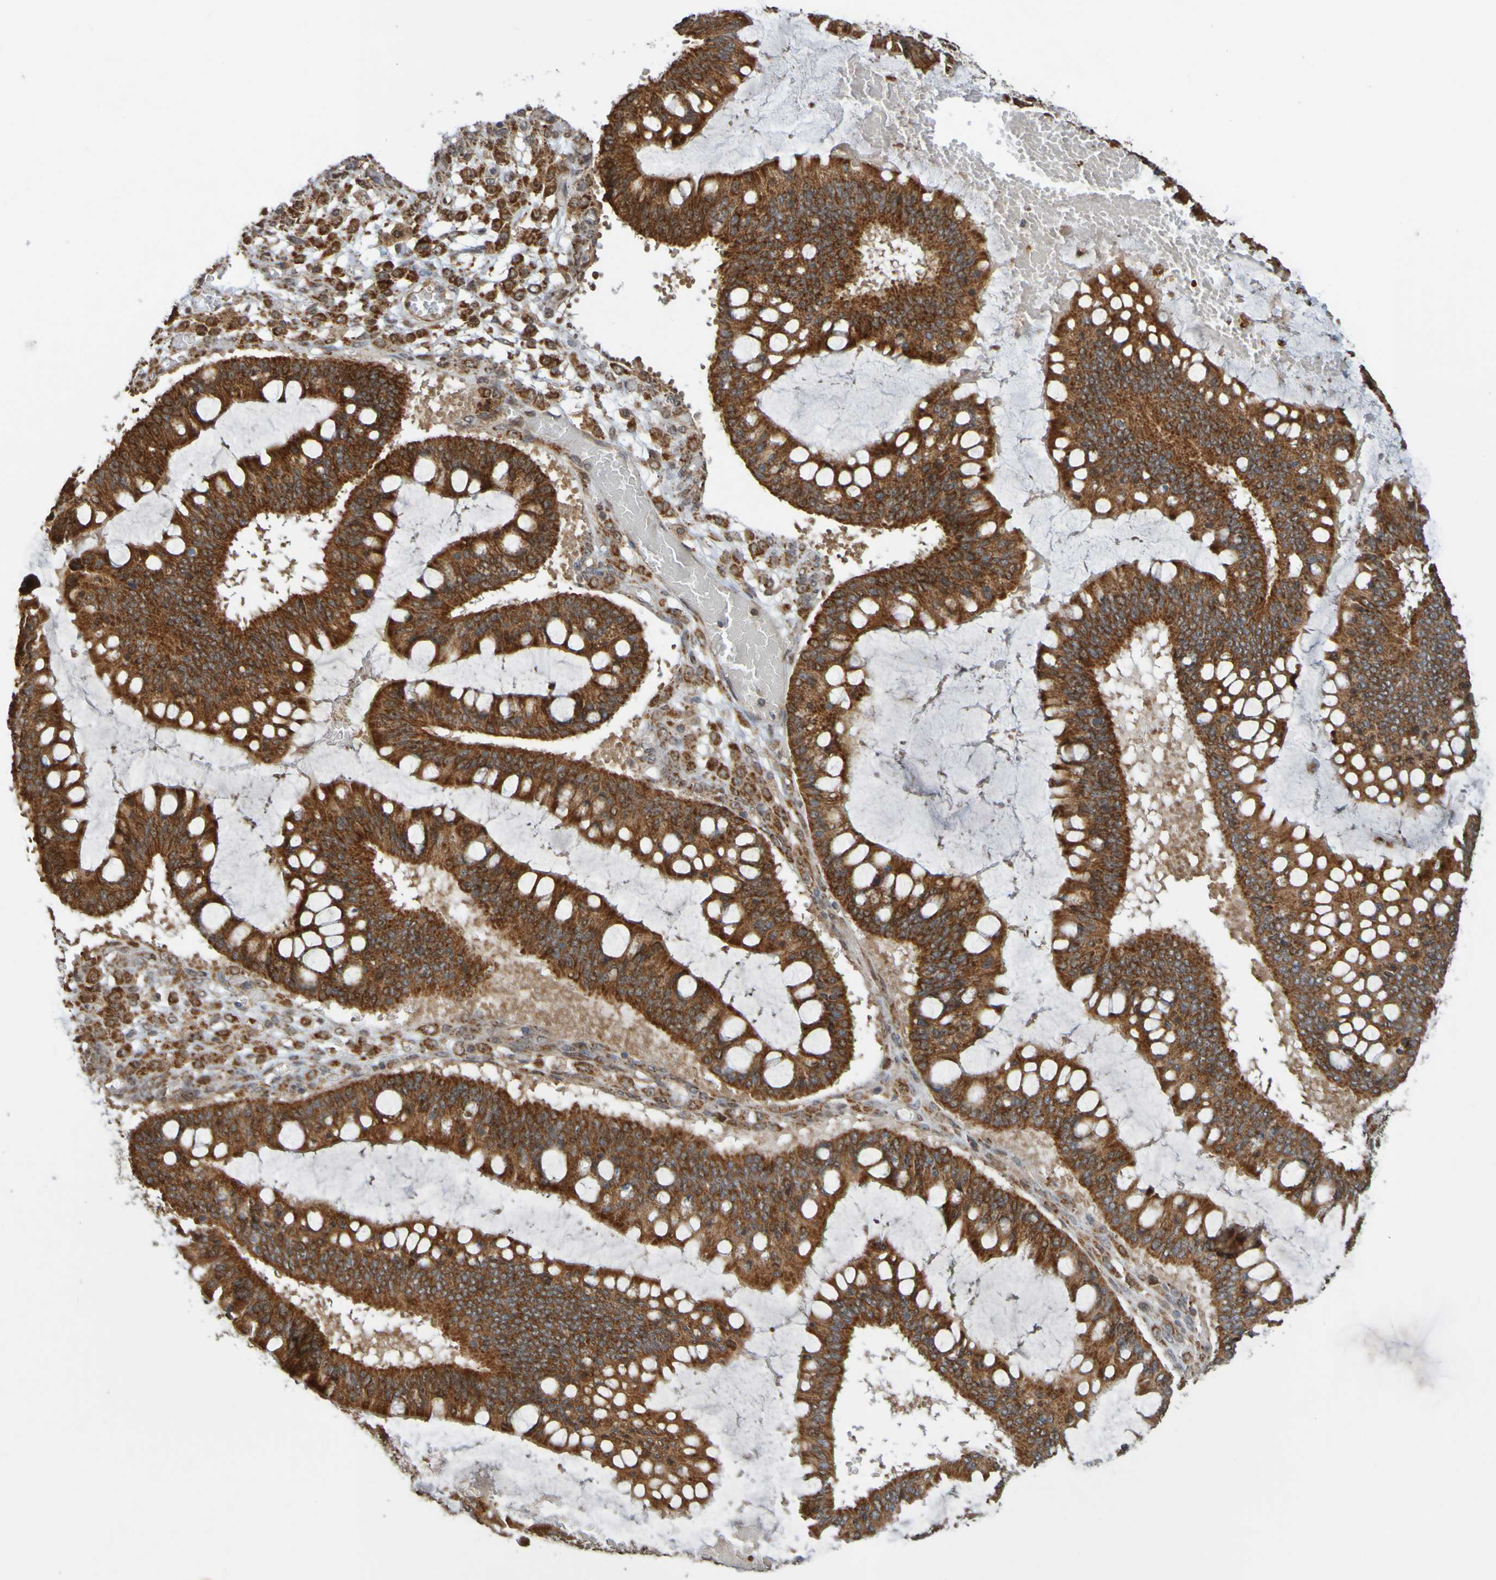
{"staining": {"intensity": "strong", "quantity": ">75%", "location": "cytoplasmic/membranous"}, "tissue": "ovarian cancer", "cell_type": "Tumor cells", "image_type": "cancer", "snomed": [{"axis": "morphology", "description": "Cystadenocarcinoma, mucinous, NOS"}, {"axis": "topography", "description": "Ovary"}], "caption": "Protein expression analysis of human mucinous cystadenocarcinoma (ovarian) reveals strong cytoplasmic/membranous staining in about >75% of tumor cells.", "gene": "TMBIM1", "patient": {"sex": "female", "age": 73}}